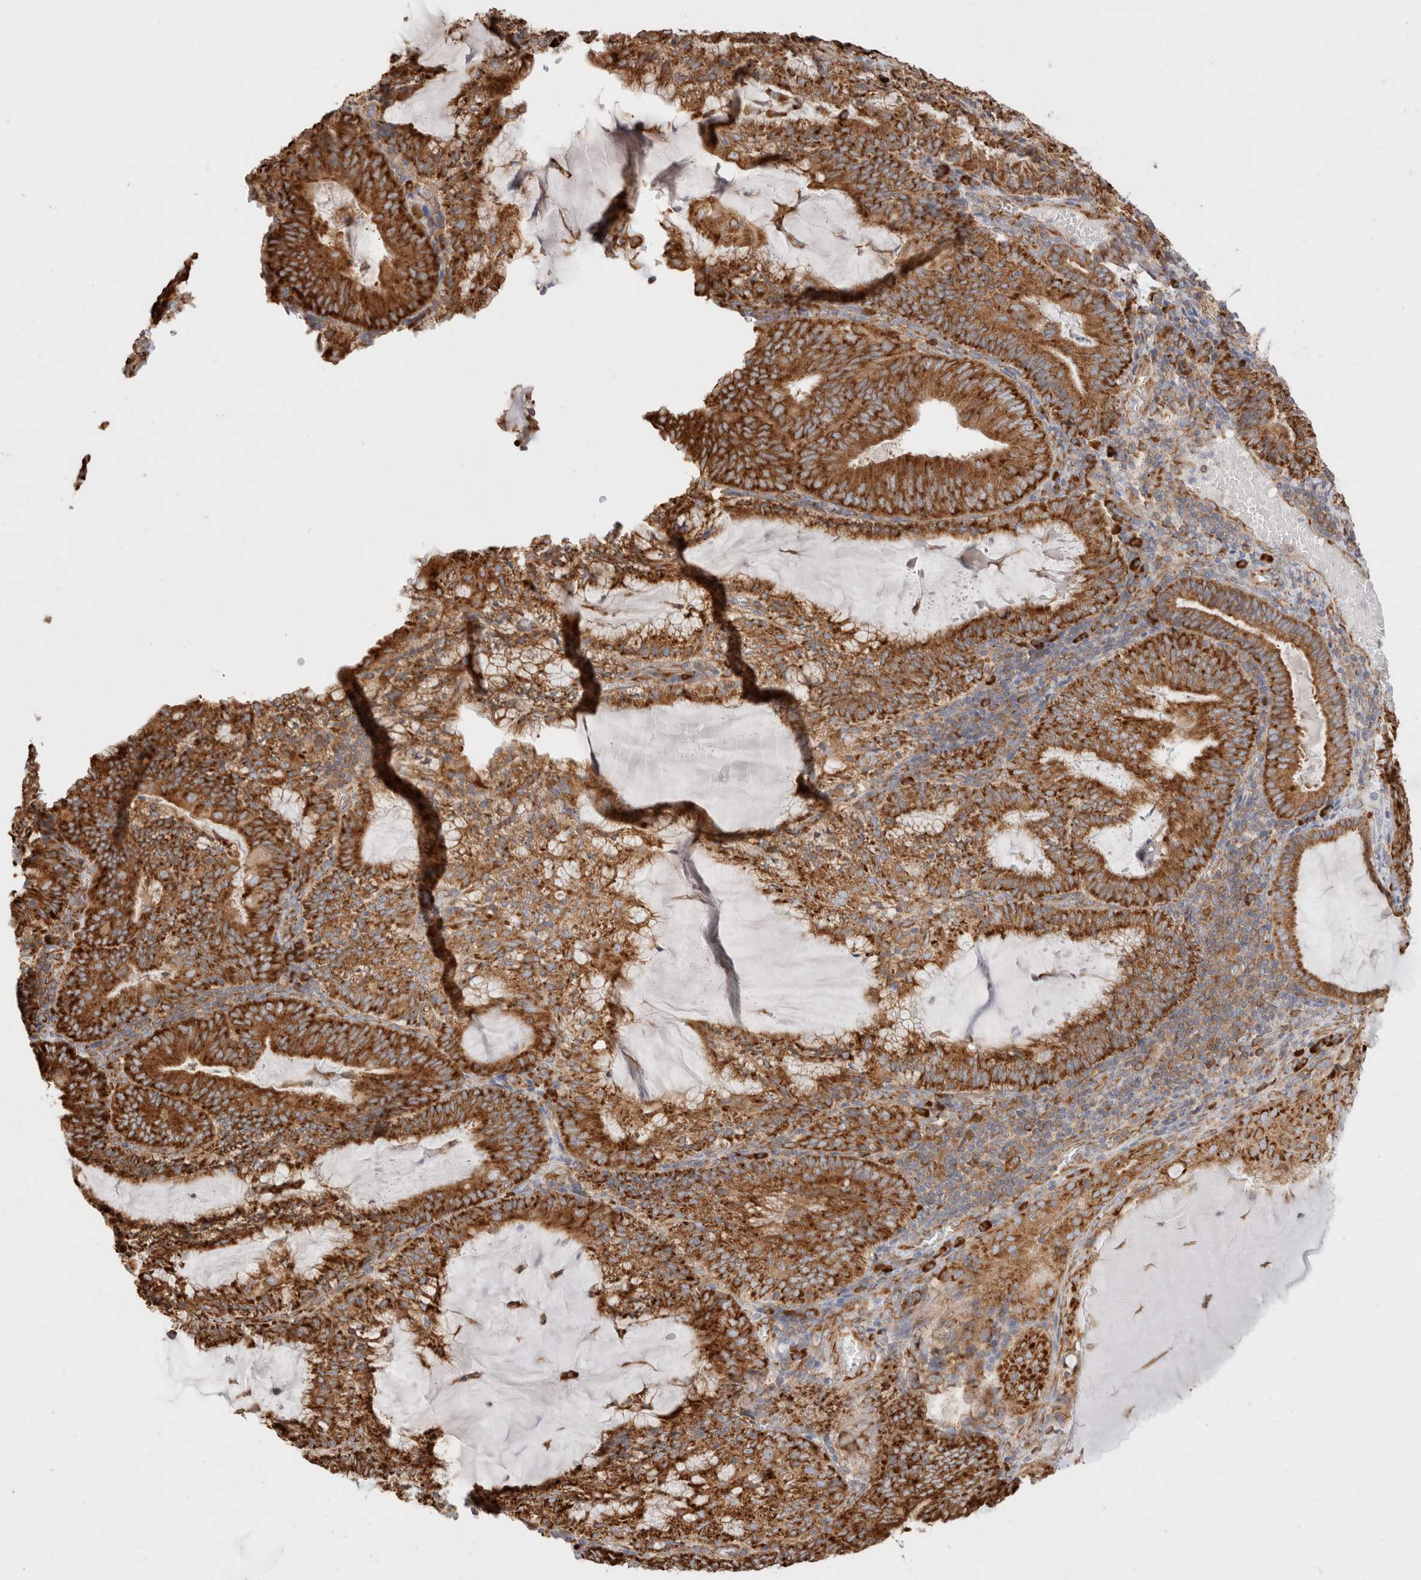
{"staining": {"intensity": "strong", "quantity": ">75%", "location": "cytoplasmic/membranous"}, "tissue": "endometrial cancer", "cell_type": "Tumor cells", "image_type": "cancer", "snomed": [{"axis": "morphology", "description": "Adenocarcinoma, NOS"}, {"axis": "topography", "description": "Endometrium"}], "caption": "A micrograph showing strong cytoplasmic/membranous positivity in about >75% of tumor cells in adenocarcinoma (endometrial), as visualized by brown immunohistochemical staining.", "gene": "ZC2HC1A", "patient": {"sex": "female", "age": 81}}